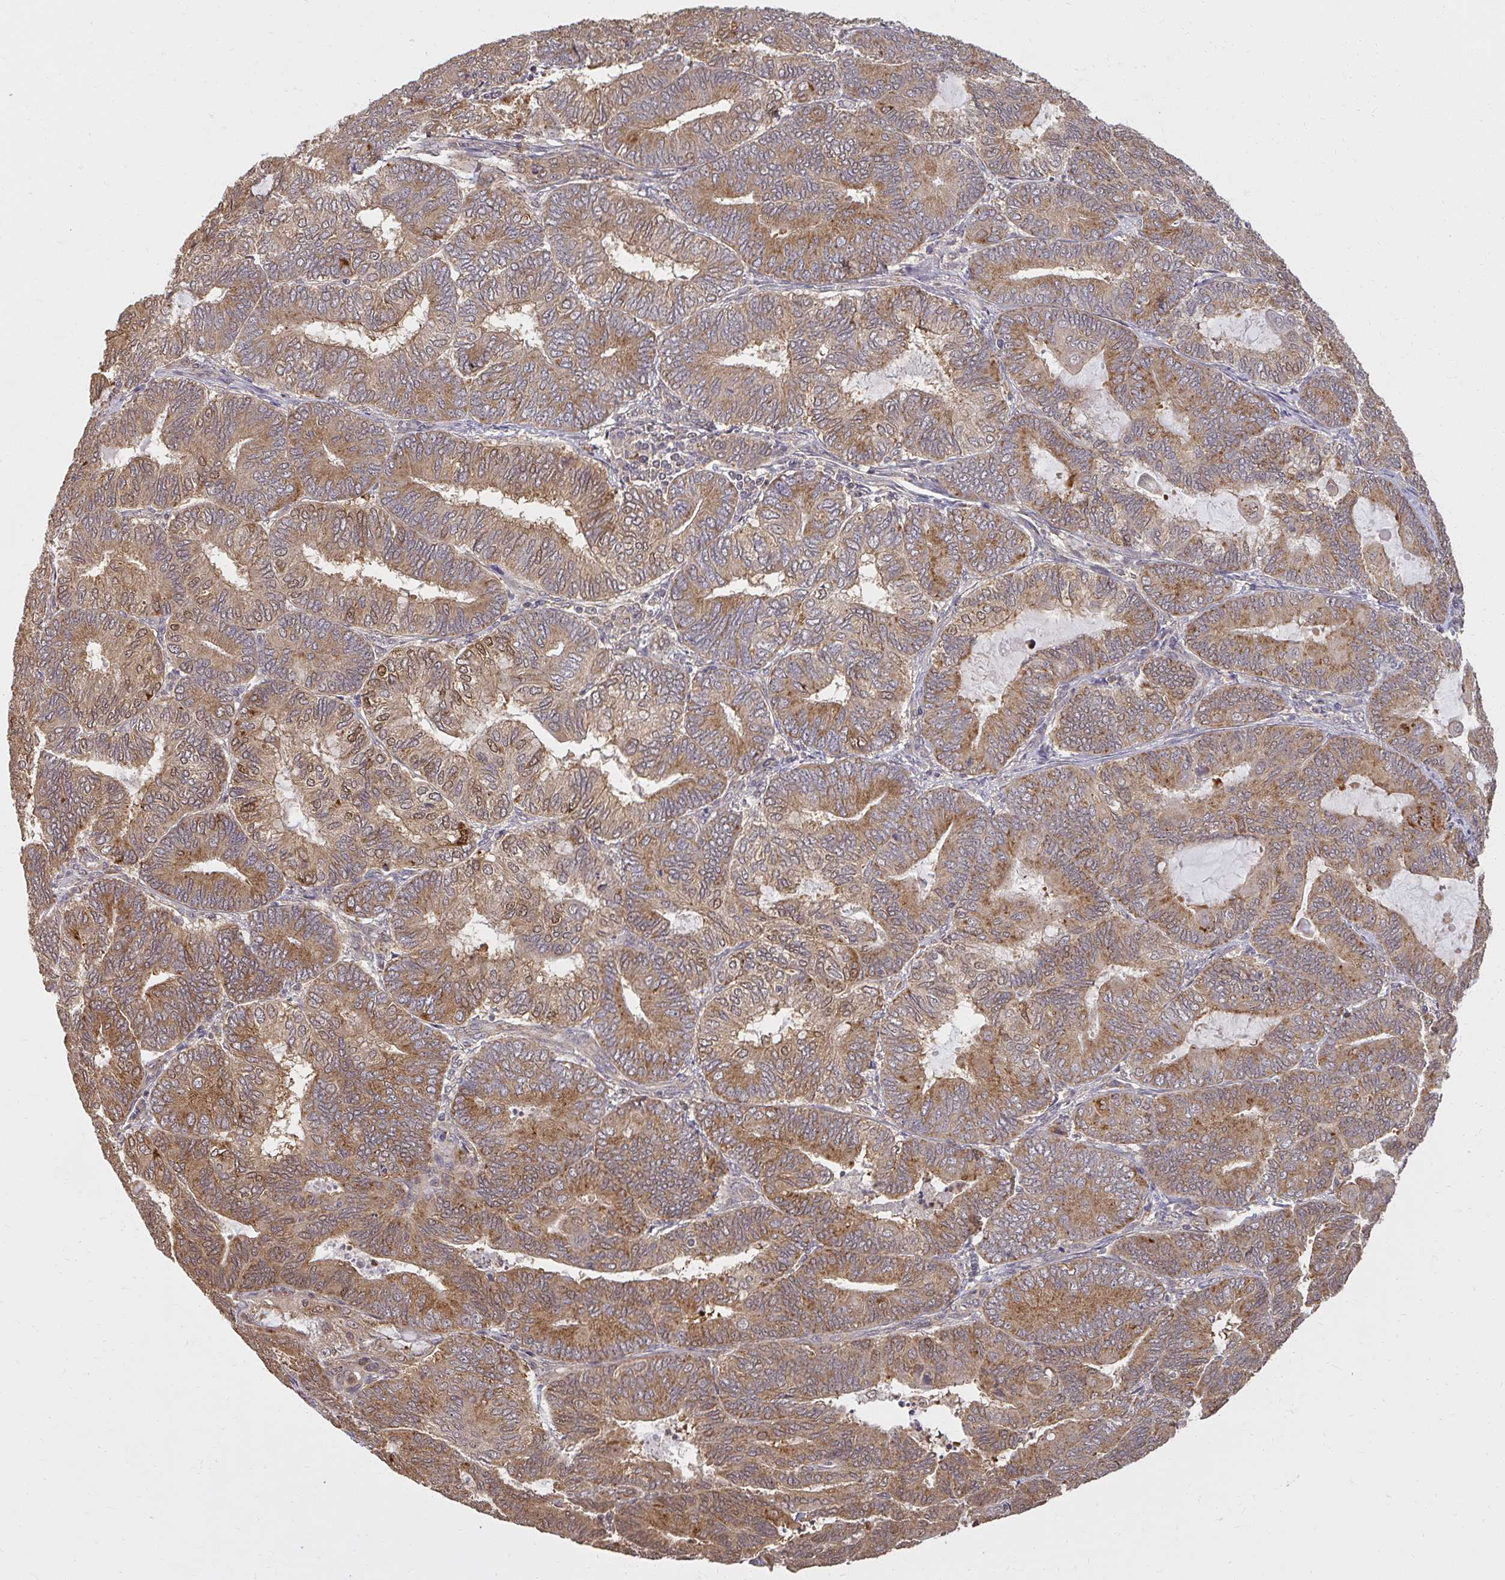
{"staining": {"intensity": "moderate", "quantity": ">75%", "location": "cytoplasmic/membranous"}, "tissue": "endometrial cancer", "cell_type": "Tumor cells", "image_type": "cancer", "snomed": [{"axis": "morphology", "description": "Adenocarcinoma, NOS"}, {"axis": "topography", "description": "Endometrium"}], "caption": "High-power microscopy captured an IHC photomicrograph of endometrial cancer, revealing moderate cytoplasmic/membranous staining in about >75% of tumor cells. Immunohistochemistry stains the protein of interest in brown and the nuclei are stained blue.", "gene": "LARS2", "patient": {"sex": "female", "age": 81}}